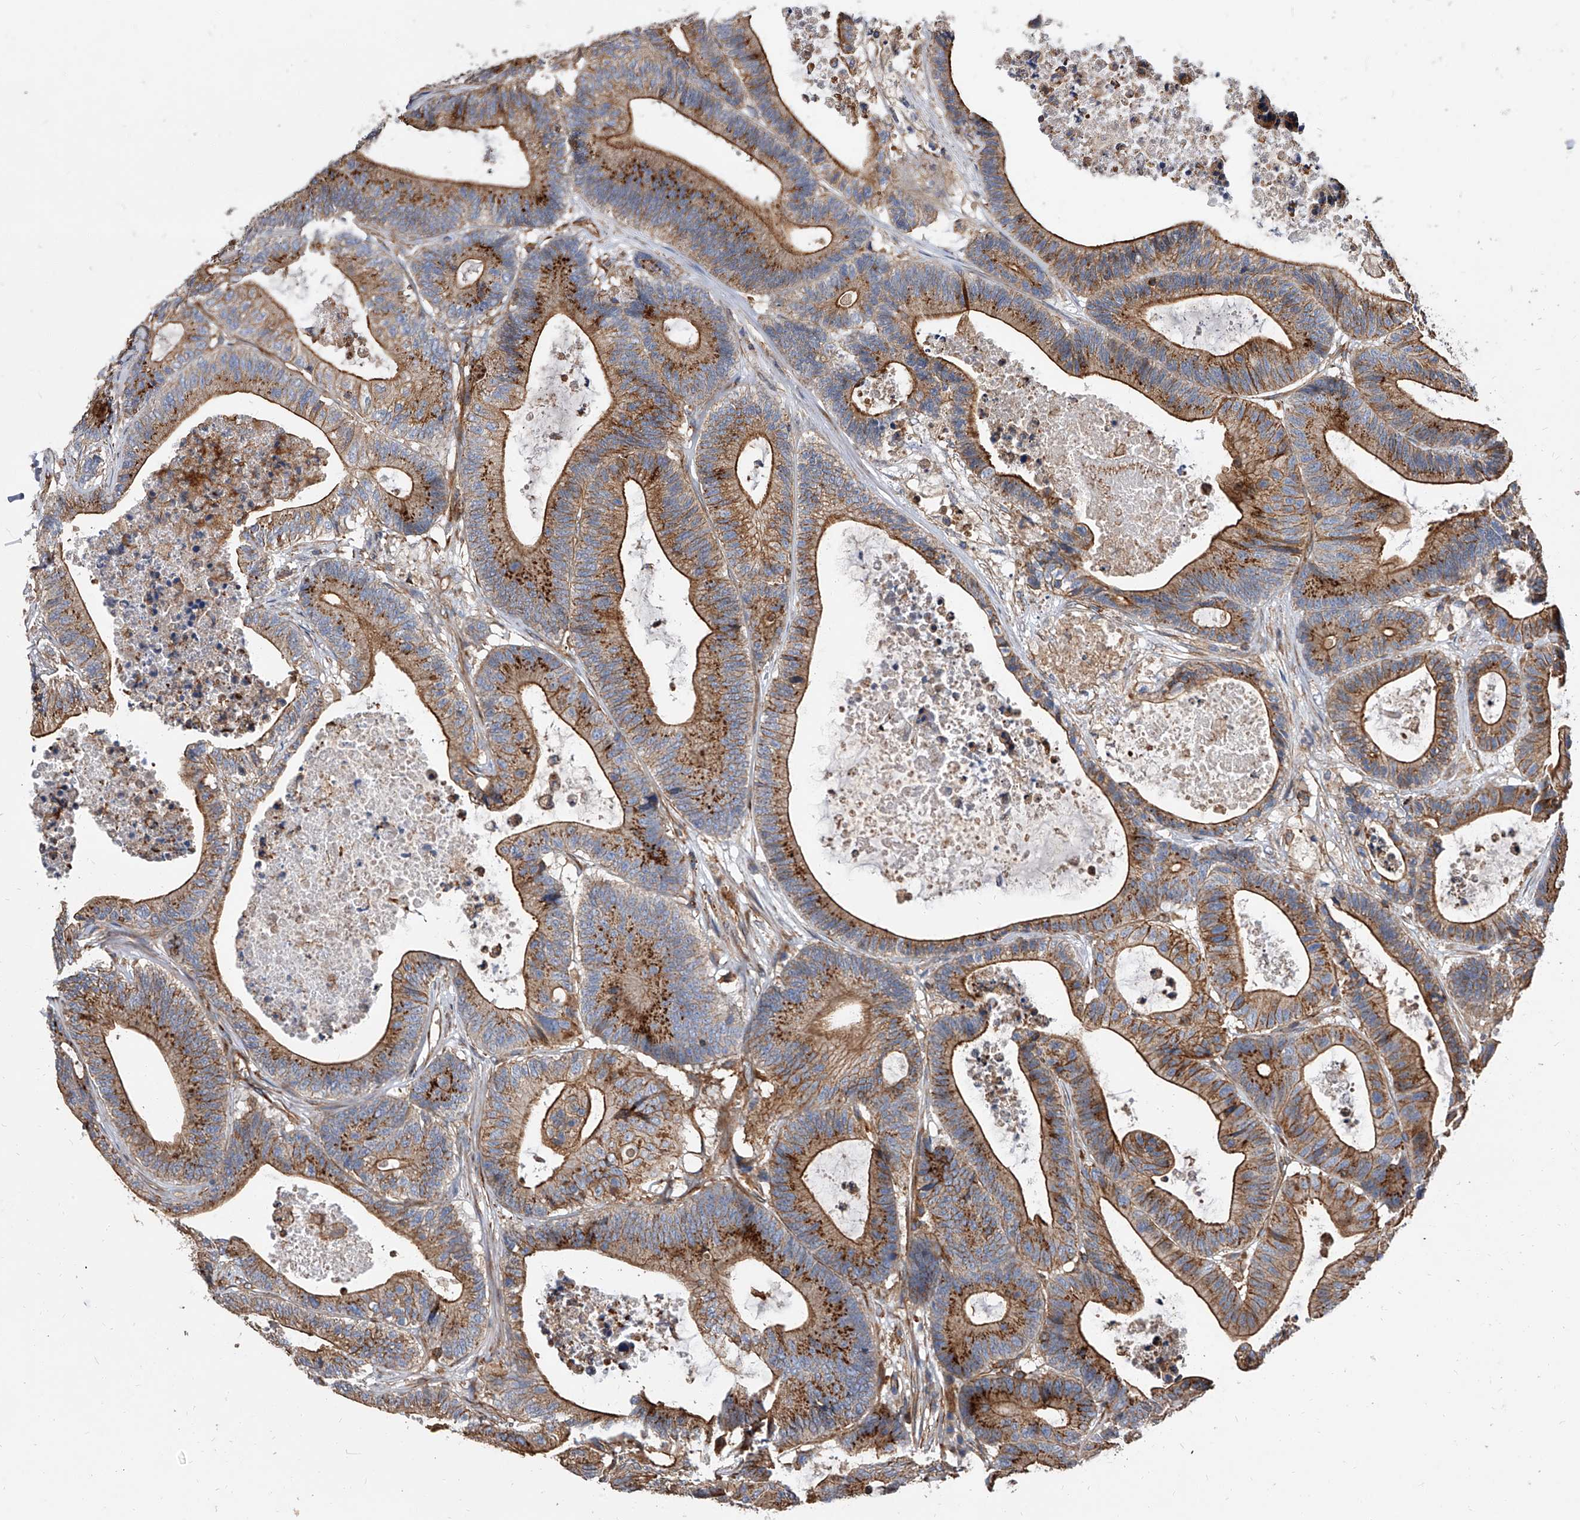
{"staining": {"intensity": "moderate", "quantity": ">75%", "location": "cytoplasmic/membranous"}, "tissue": "colorectal cancer", "cell_type": "Tumor cells", "image_type": "cancer", "snomed": [{"axis": "morphology", "description": "Adenocarcinoma, NOS"}, {"axis": "topography", "description": "Colon"}], "caption": "Adenocarcinoma (colorectal) was stained to show a protein in brown. There is medium levels of moderate cytoplasmic/membranous positivity in about >75% of tumor cells.", "gene": "PISD", "patient": {"sex": "female", "age": 84}}